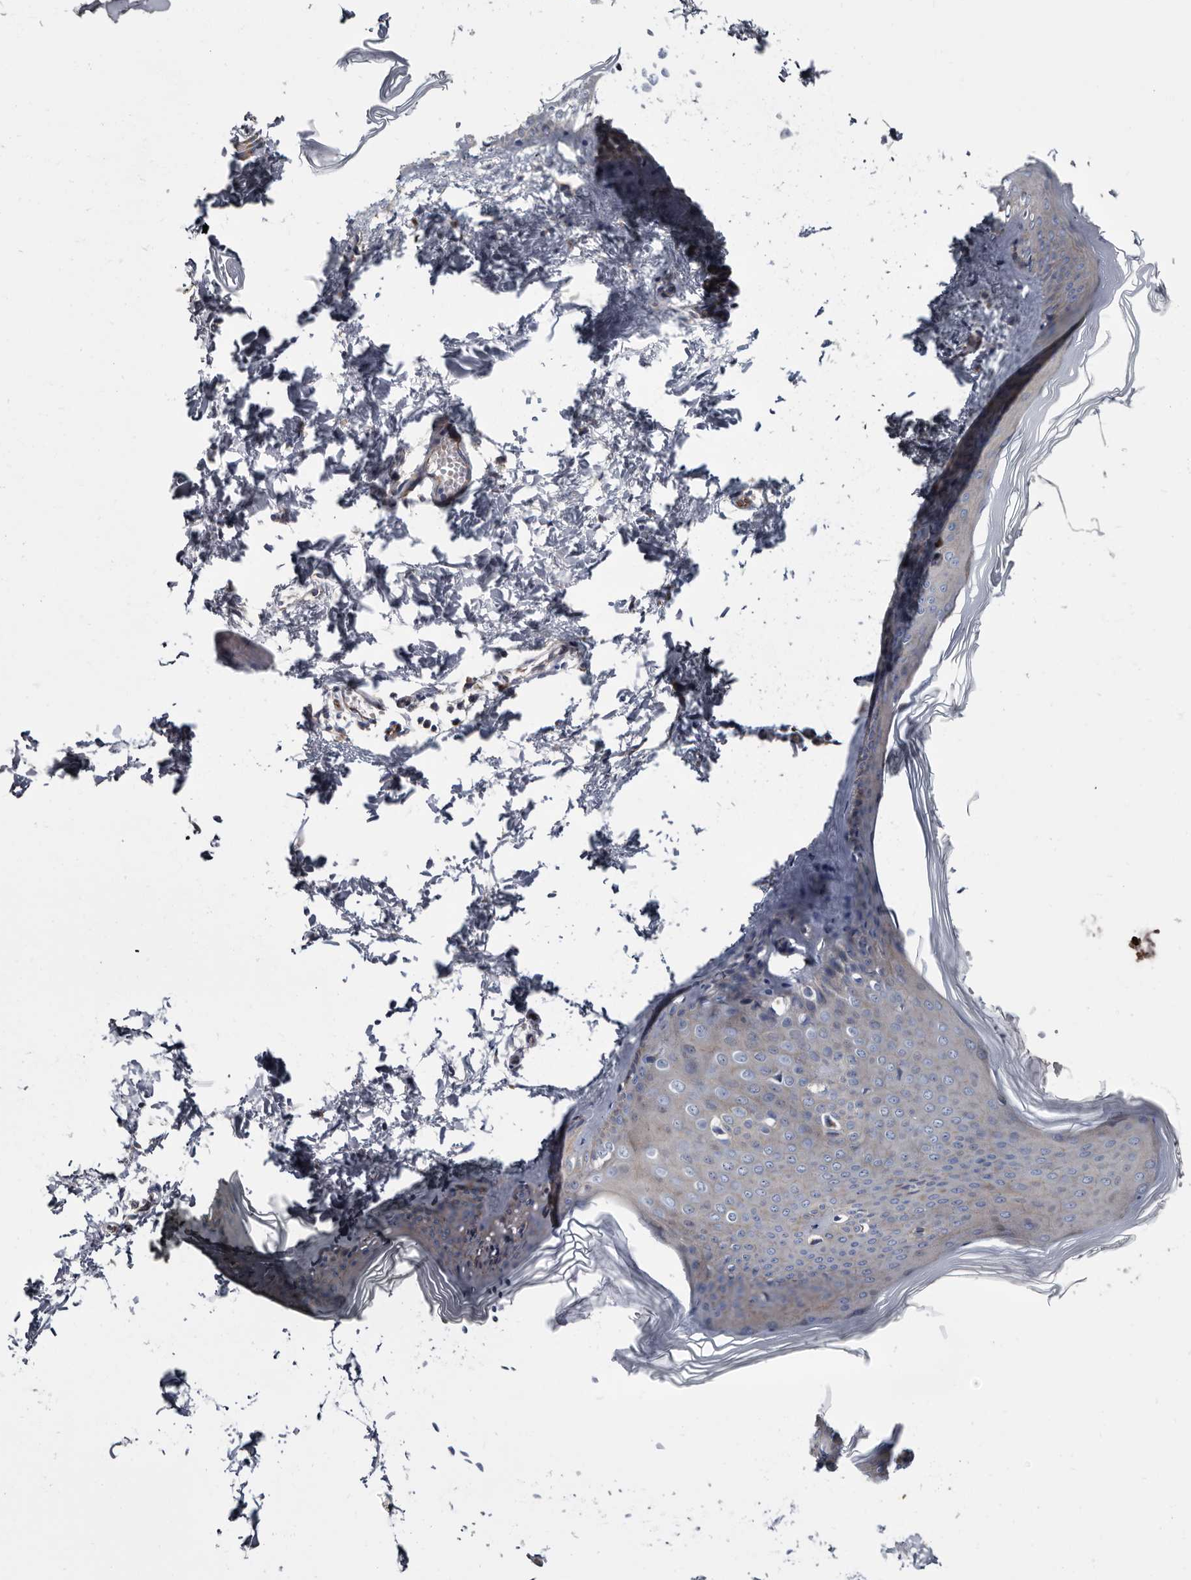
{"staining": {"intensity": "negative", "quantity": "none", "location": "none"}, "tissue": "skin", "cell_type": "Fibroblasts", "image_type": "normal", "snomed": [{"axis": "morphology", "description": "Normal tissue, NOS"}, {"axis": "topography", "description": "Skin"}], "caption": "Fibroblasts are negative for protein expression in unremarkable human skin. Brightfield microscopy of immunohistochemistry (IHC) stained with DAB (3,3'-diaminobenzidine) (brown) and hematoxylin (blue), captured at high magnification.", "gene": "TSPAN17", "patient": {"sex": "female", "age": 27}}